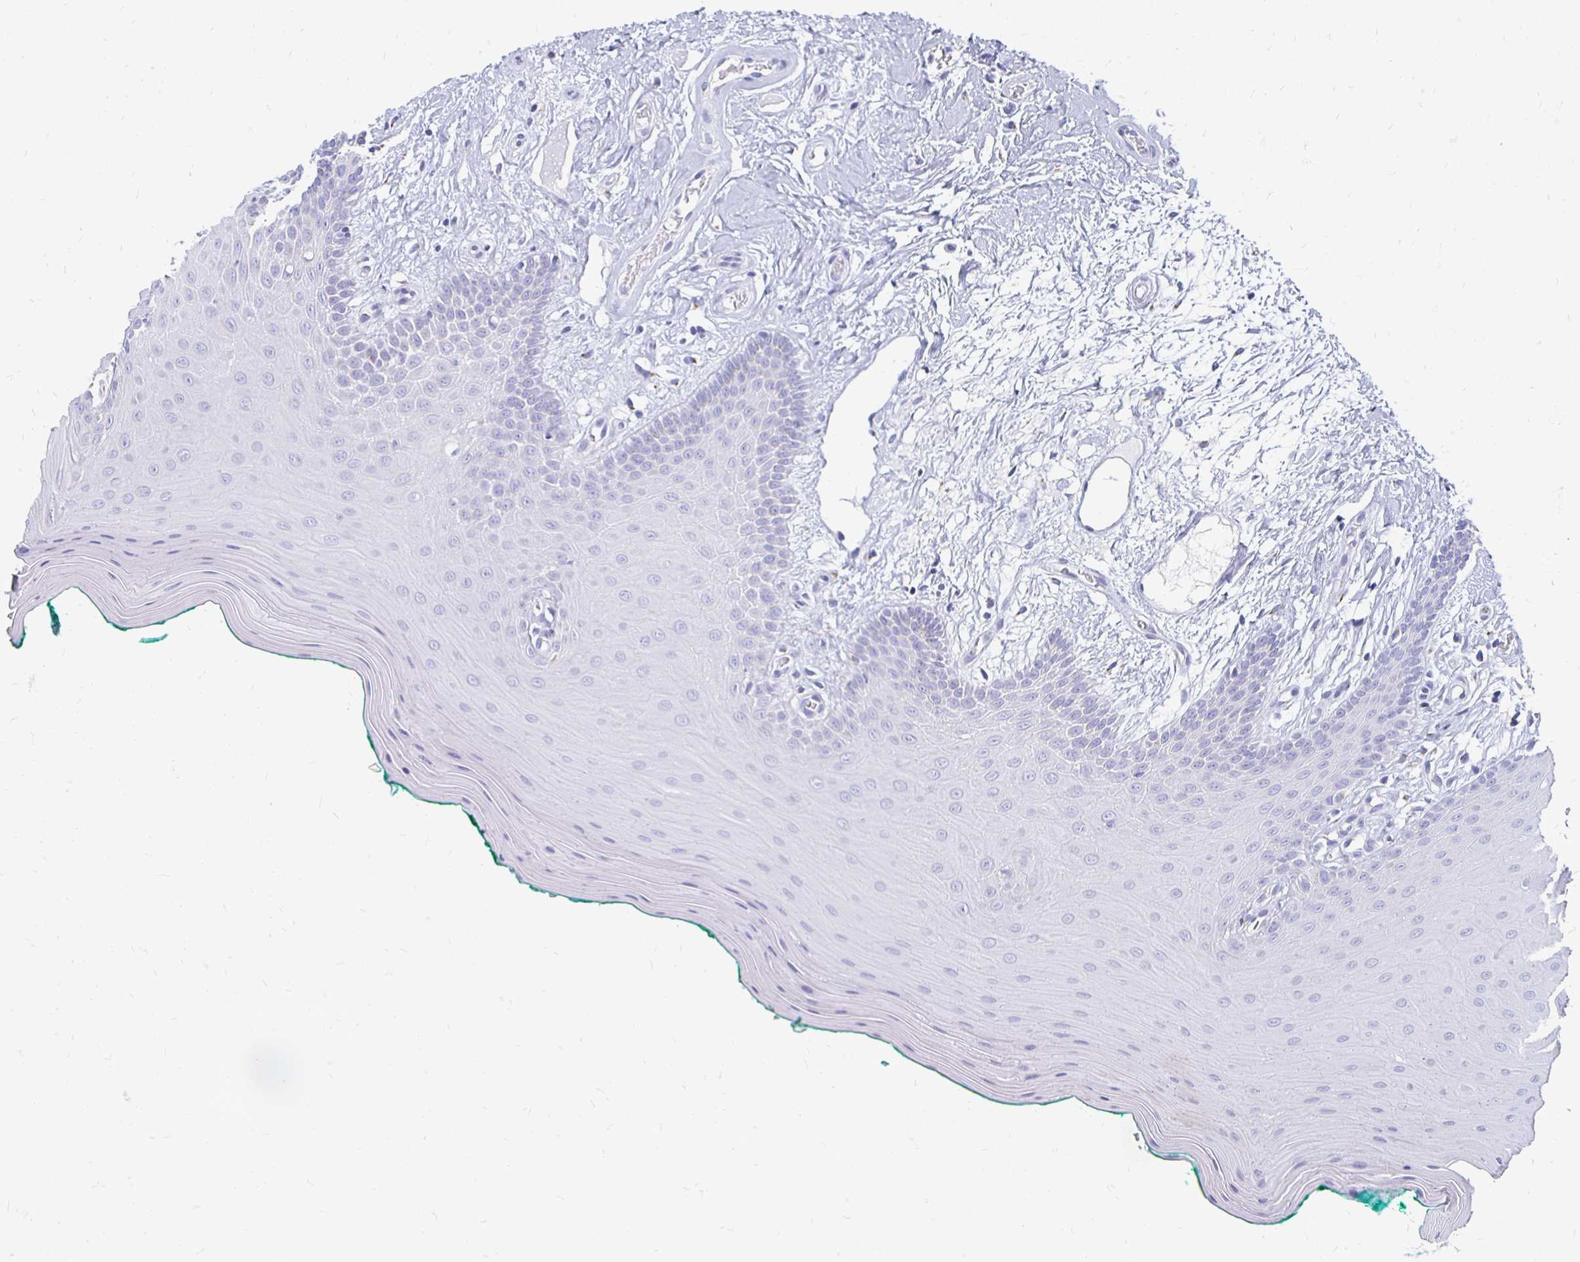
{"staining": {"intensity": "negative", "quantity": "none", "location": "none"}, "tissue": "oral mucosa", "cell_type": "Squamous epithelial cells", "image_type": "normal", "snomed": [{"axis": "morphology", "description": "Normal tissue, NOS"}, {"axis": "topography", "description": "Oral tissue"}], "caption": "IHC histopathology image of normal oral mucosa: oral mucosa stained with DAB shows no significant protein positivity in squamous epithelial cells.", "gene": "PAGE4", "patient": {"sex": "female", "age": 40}}